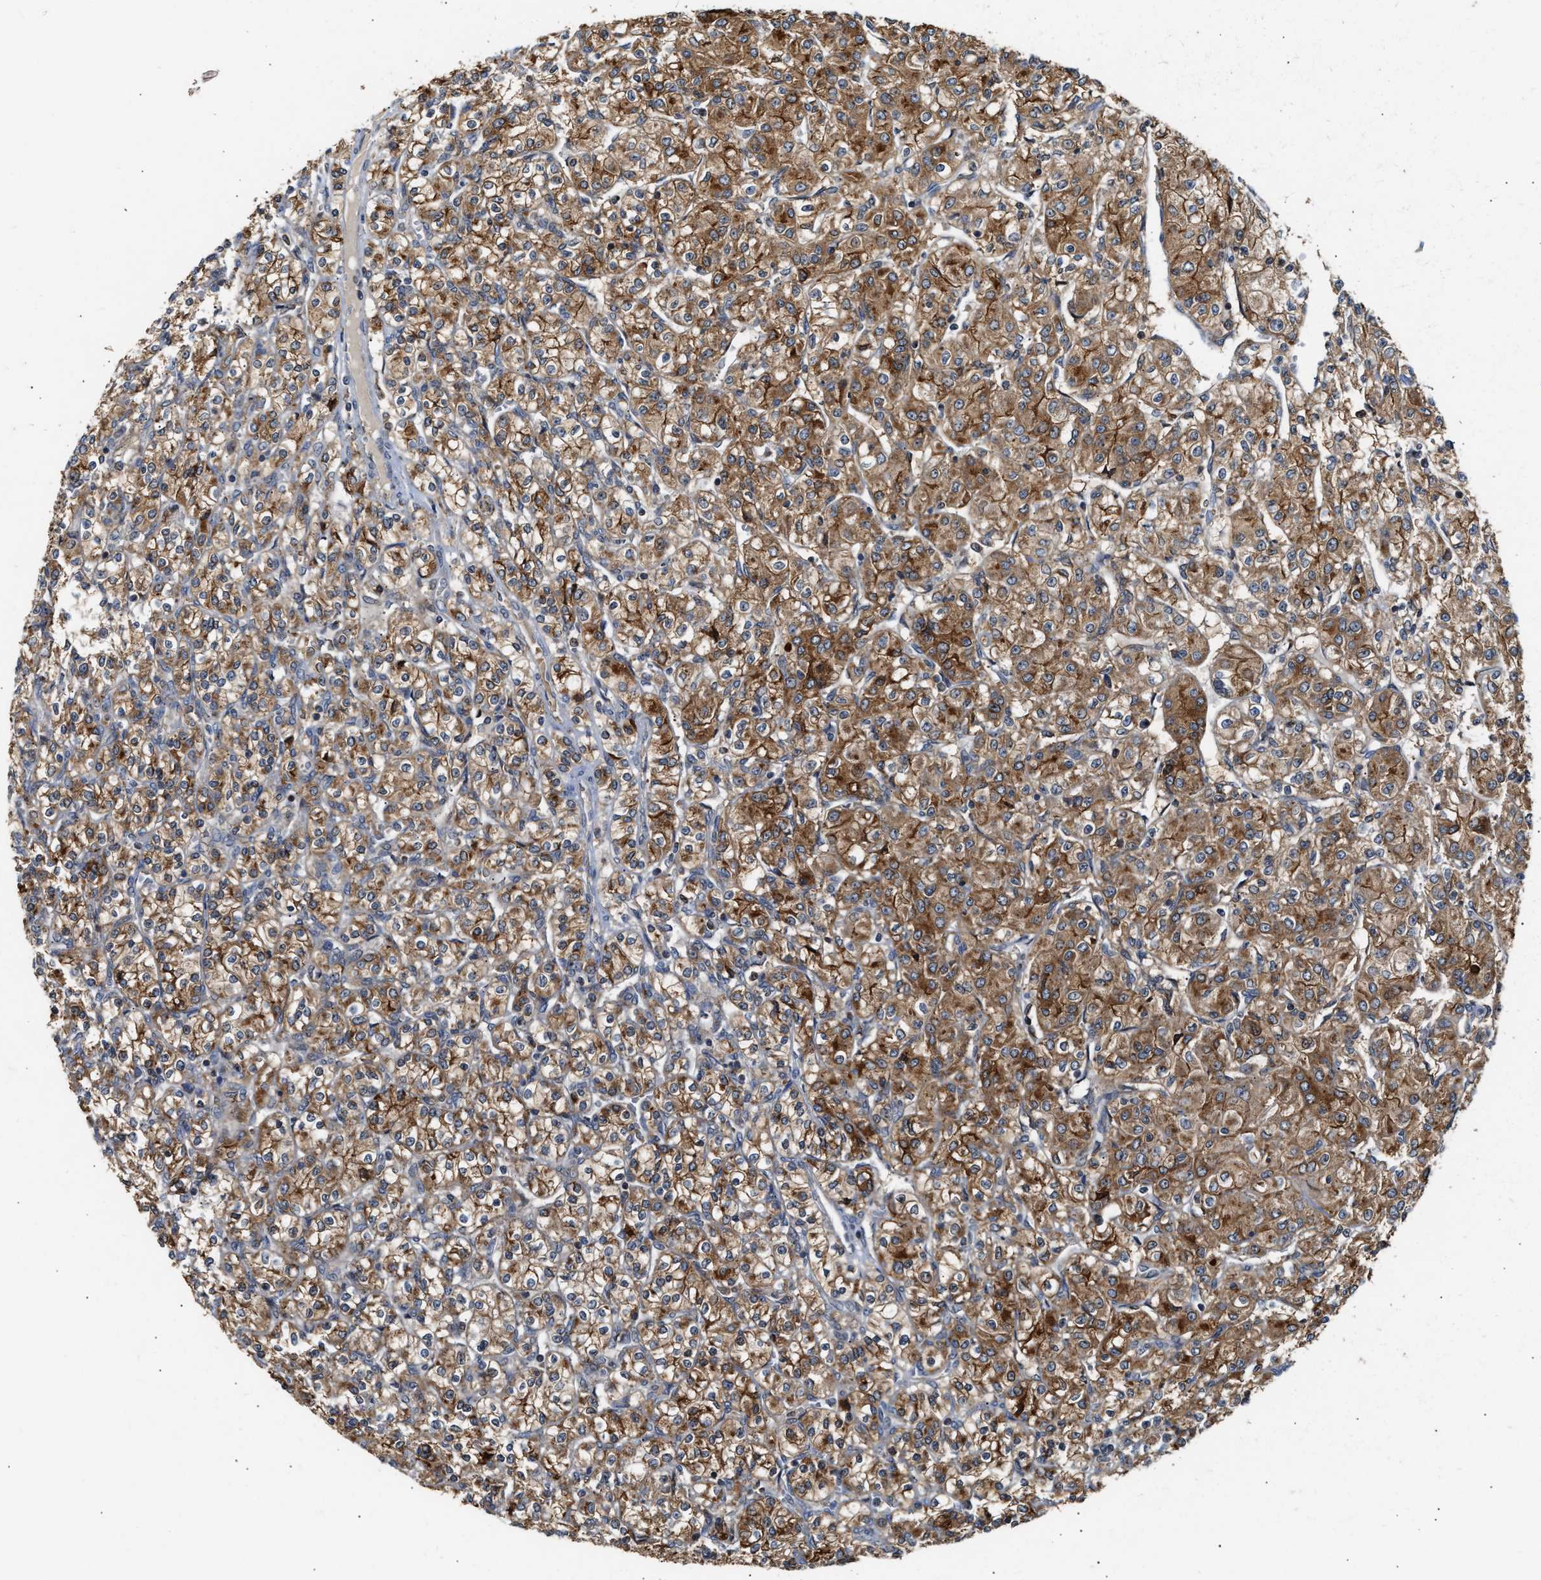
{"staining": {"intensity": "moderate", "quantity": ">75%", "location": "cytoplasmic/membranous"}, "tissue": "renal cancer", "cell_type": "Tumor cells", "image_type": "cancer", "snomed": [{"axis": "morphology", "description": "Adenocarcinoma, NOS"}, {"axis": "topography", "description": "Kidney"}], "caption": "Renal cancer (adenocarcinoma) tissue exhibits moderate cytoplasmic/membranous expression in approximately >75% of tumor cells", "gene": "EXTL2", "patient": {"sex": "male", "age": 77}}